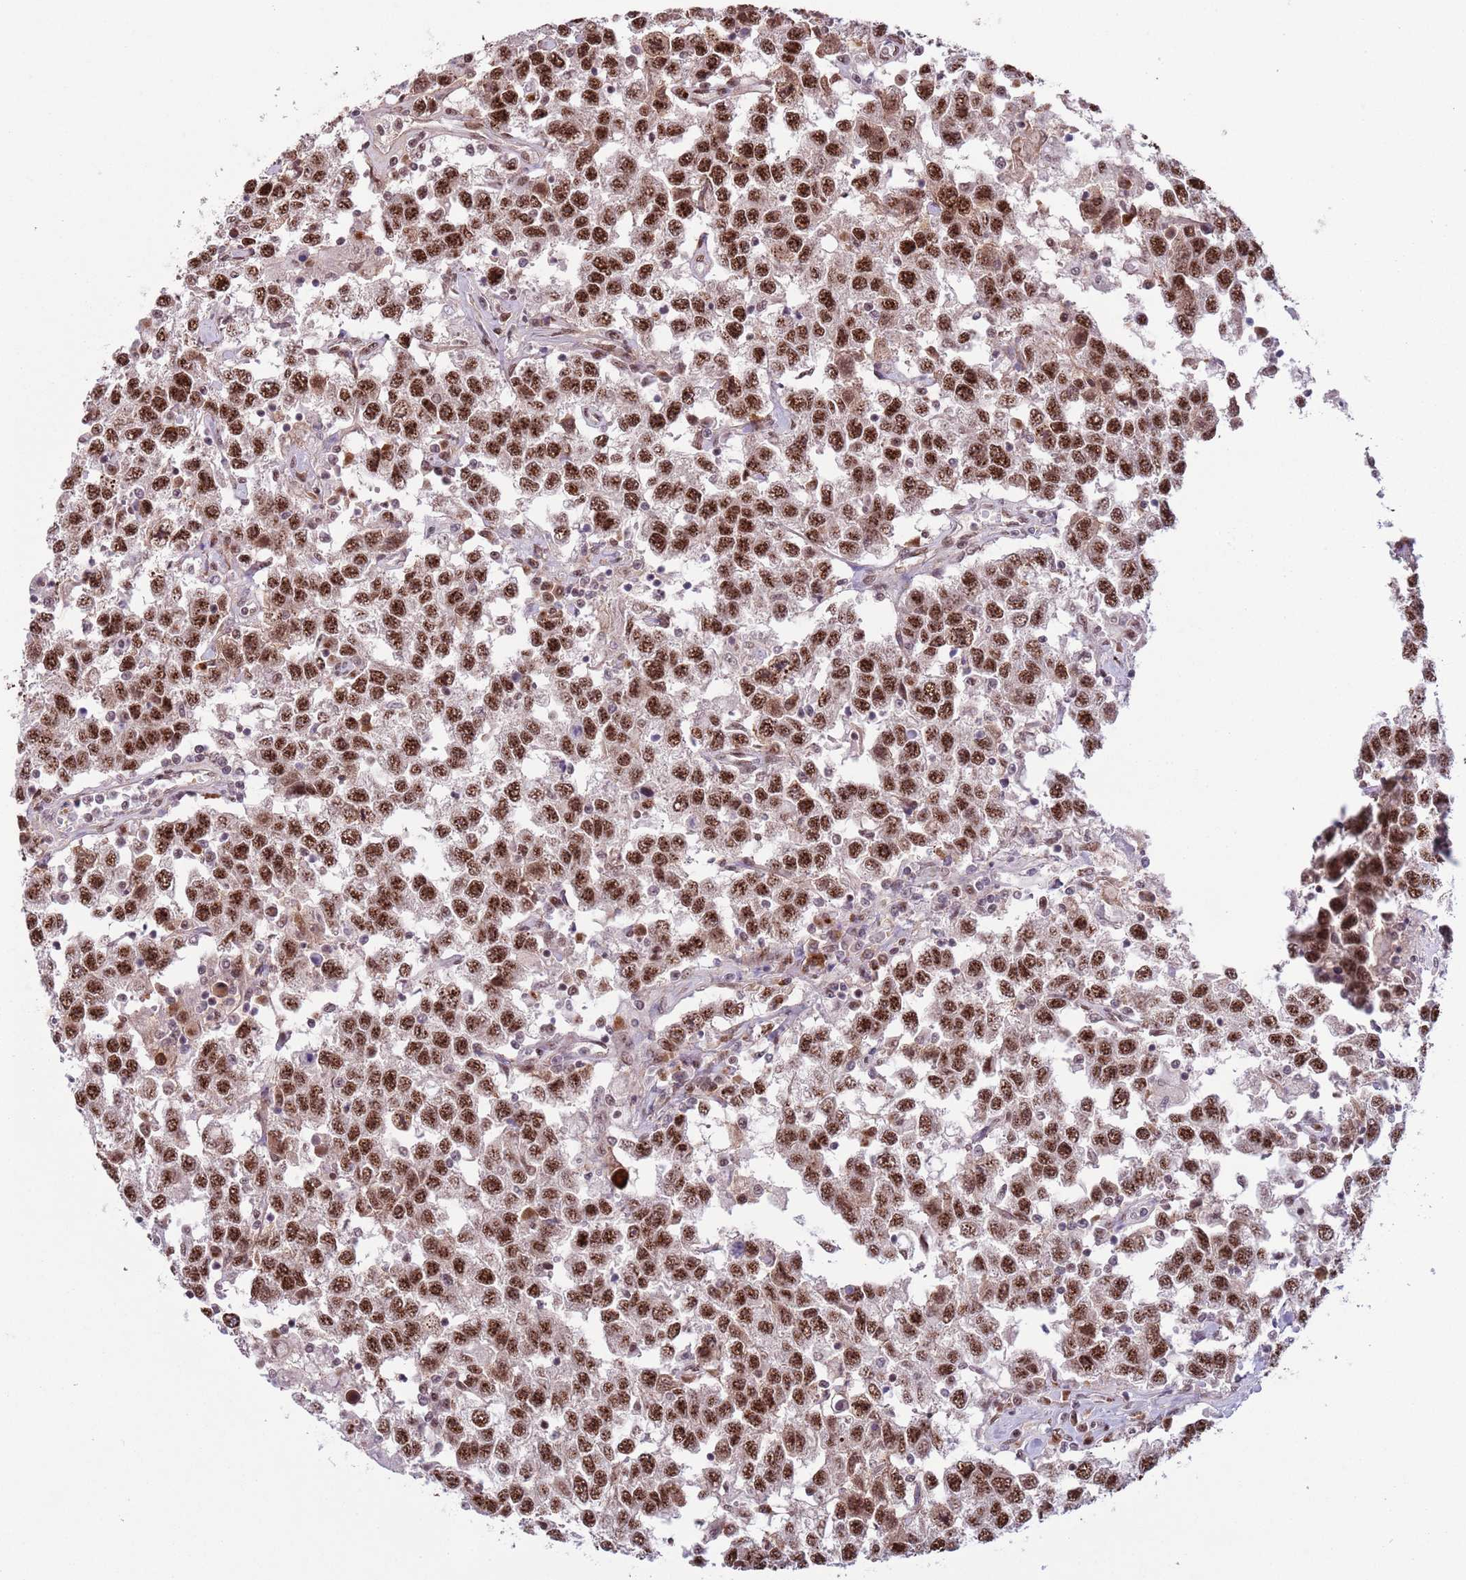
{"staining": {"intensity": "strong", "quantity": ">75%", "location": "nuclear"}, "tissue": "testis cancer", "cell_type": "Tumor cells", "image_type": "cancer", "snomed": [{"axis": "morphology", "description": "Seminoma, NOS"}, {"axis": "topography", "description": "Testis"}], "caption": "Protein staining demonstrates strong nuclear staining in approximately >75% of tumor cells in testis seminoma.", "gene": "SIPA1L3", "patient": {"sex": "male", "age": 41}}